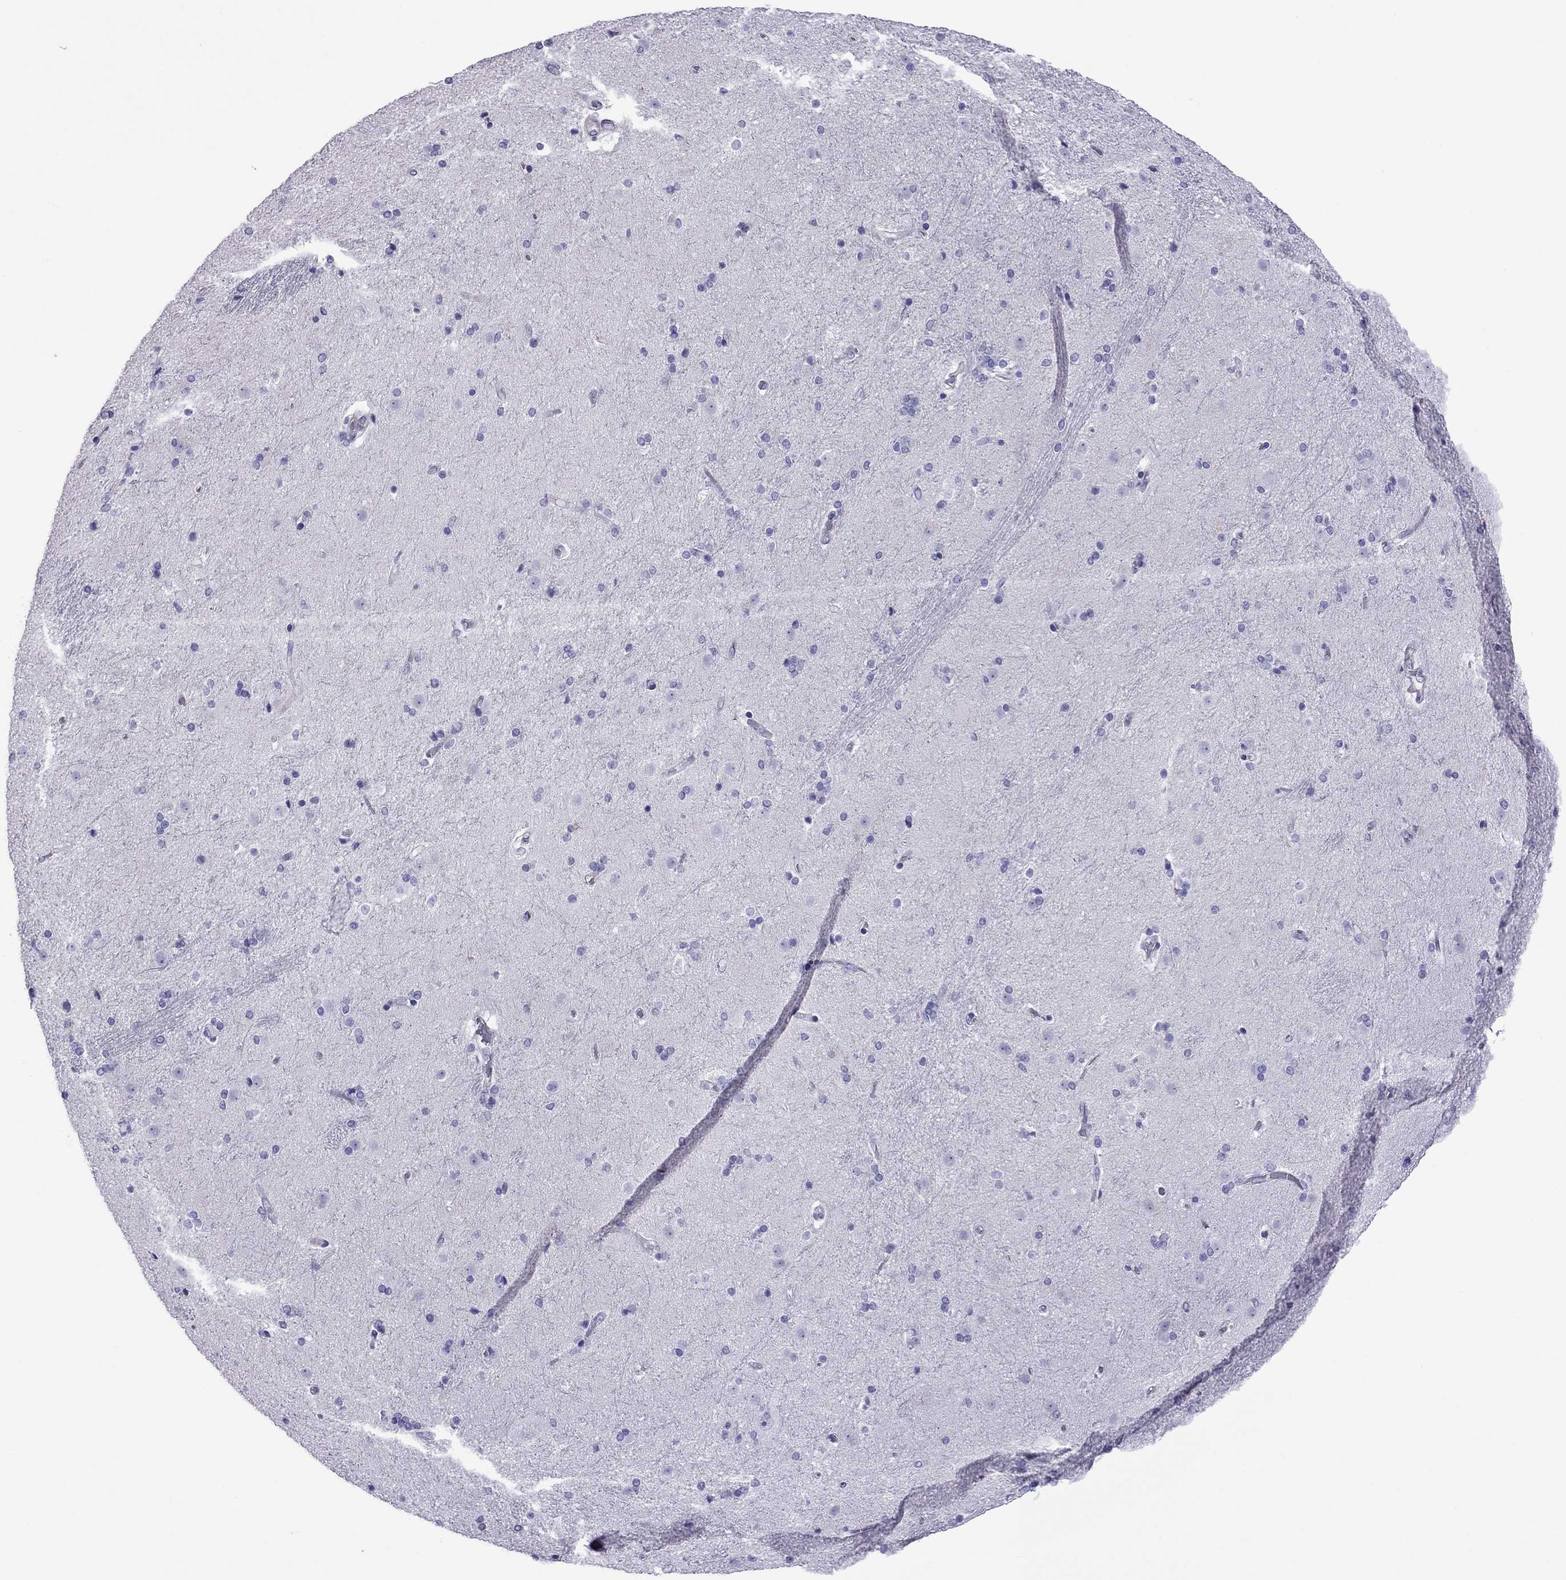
{"staining": {"intensity": "negative", "quantity": "none", "location": "none"}, "tissue": "caudate", "cell_type": "Glial cells", "image_type": "normal", "snomed": [{"axis": "morphology", "description": "Normal tissue, NOS"}, {"axis": "topography", "description": "Lateral ventricle wall"}], "caption": "This is an IHC micrograph of benign human caudate. There is no expression in glial cells.", "gene": "MYL11", "patient": {"sex": "male", "age": 54}}